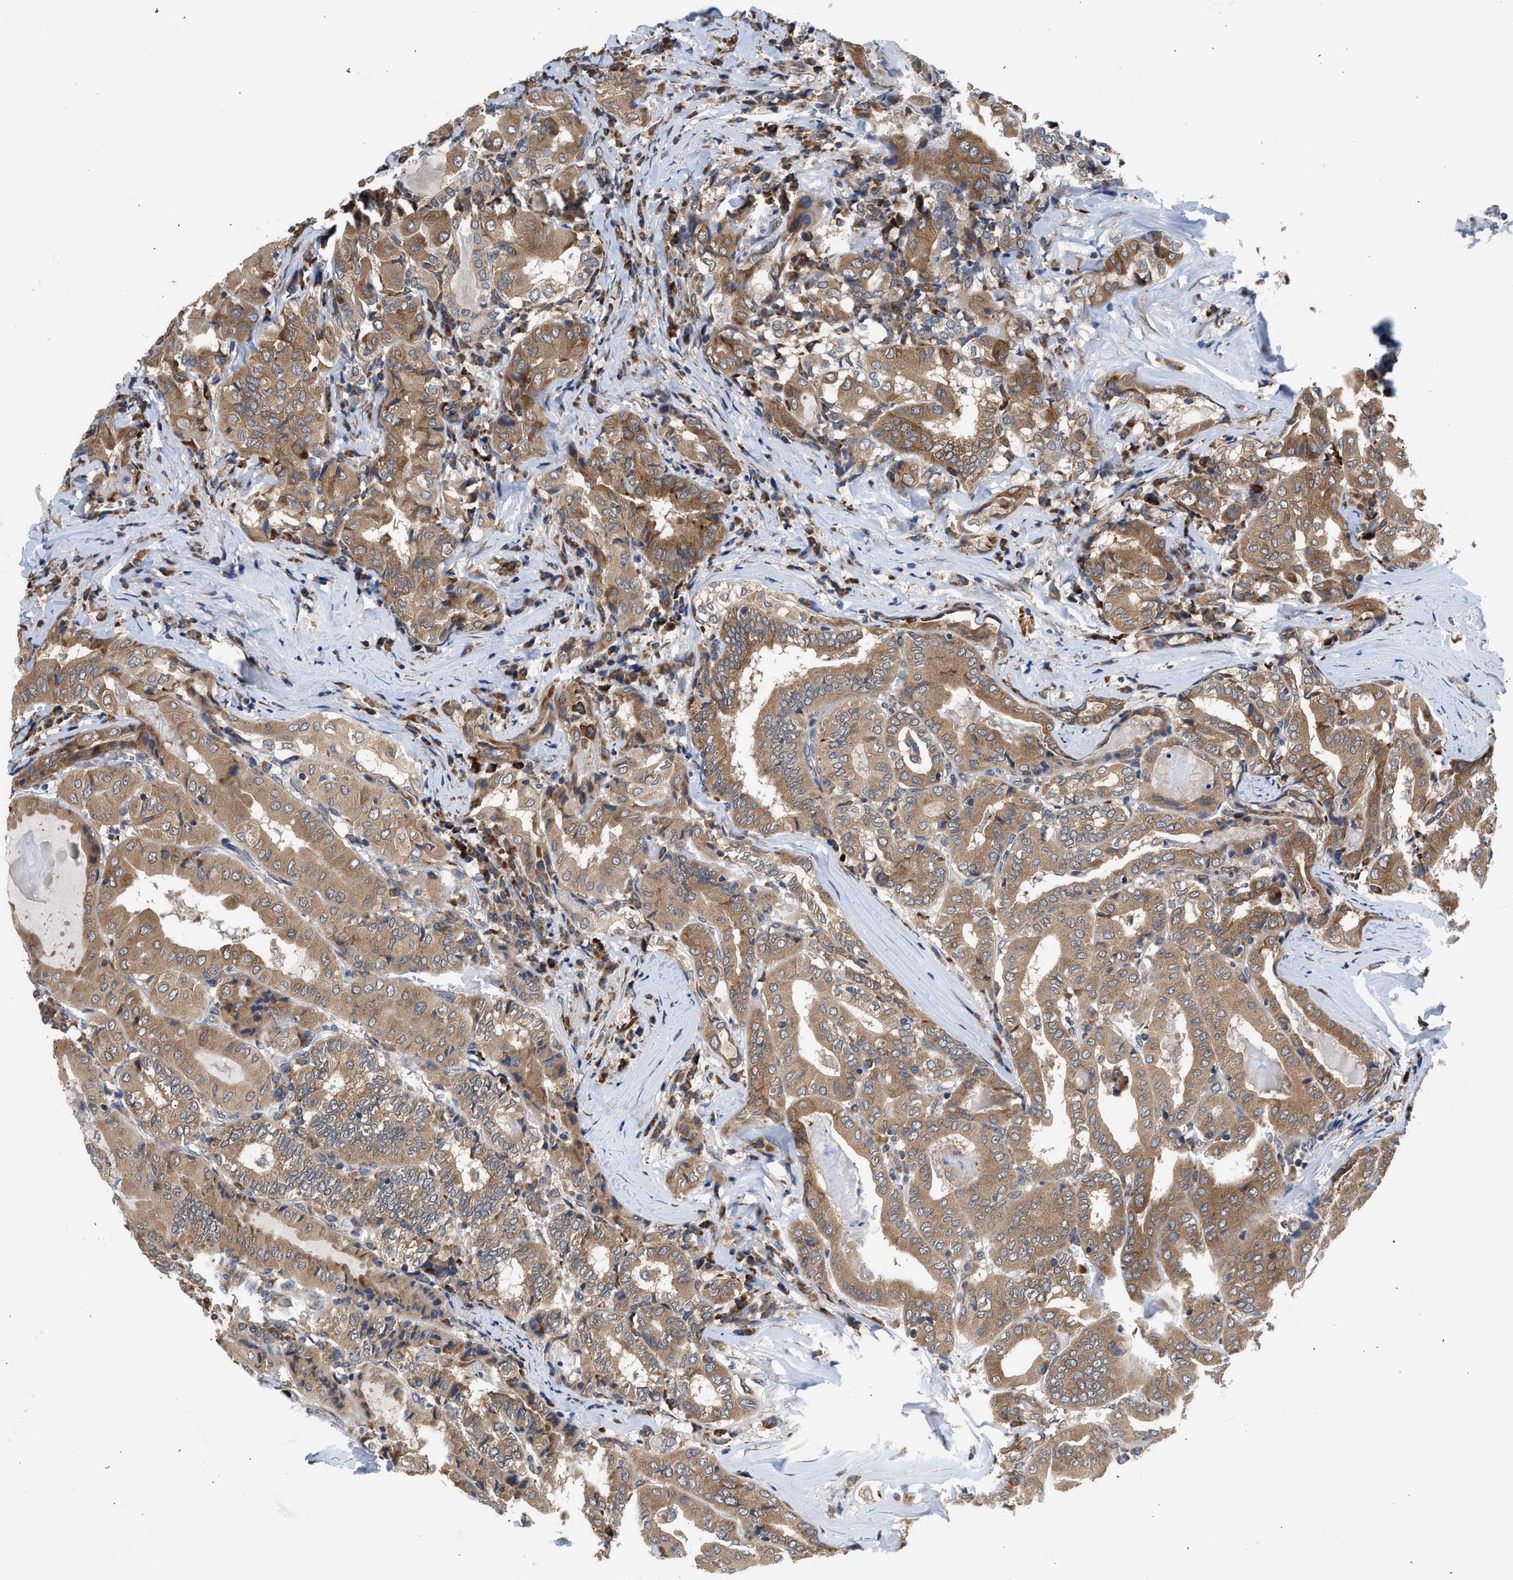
{"staining": {"intensity": "moderate", "quantity": ">75%", "location": "cytoplasmic/membranous"}, "tissue": "thyroid cancer", "cell_type": "Tumor cells", "image_type": "cancer", "snomed": [{"axis": "morphology", "description": "Papillary adenocarcinoma, NOS"}, {"axis": "topography", "description": "Thyroid gland"}], "caption": "A high-resolution histopathology image shows immunohistochemistry staining of thyroid cancer (papillary adenocarcinoma), which shows moderate cytoplasmic/membranous staining in approximately >75% of tumor cells. (Stains: DAB in brown, nuclei in blue, Microscopy: brightfield microscopy at high magnification).", "gene": "POLG2", "patient": {"sex": "female", "age": 42}}